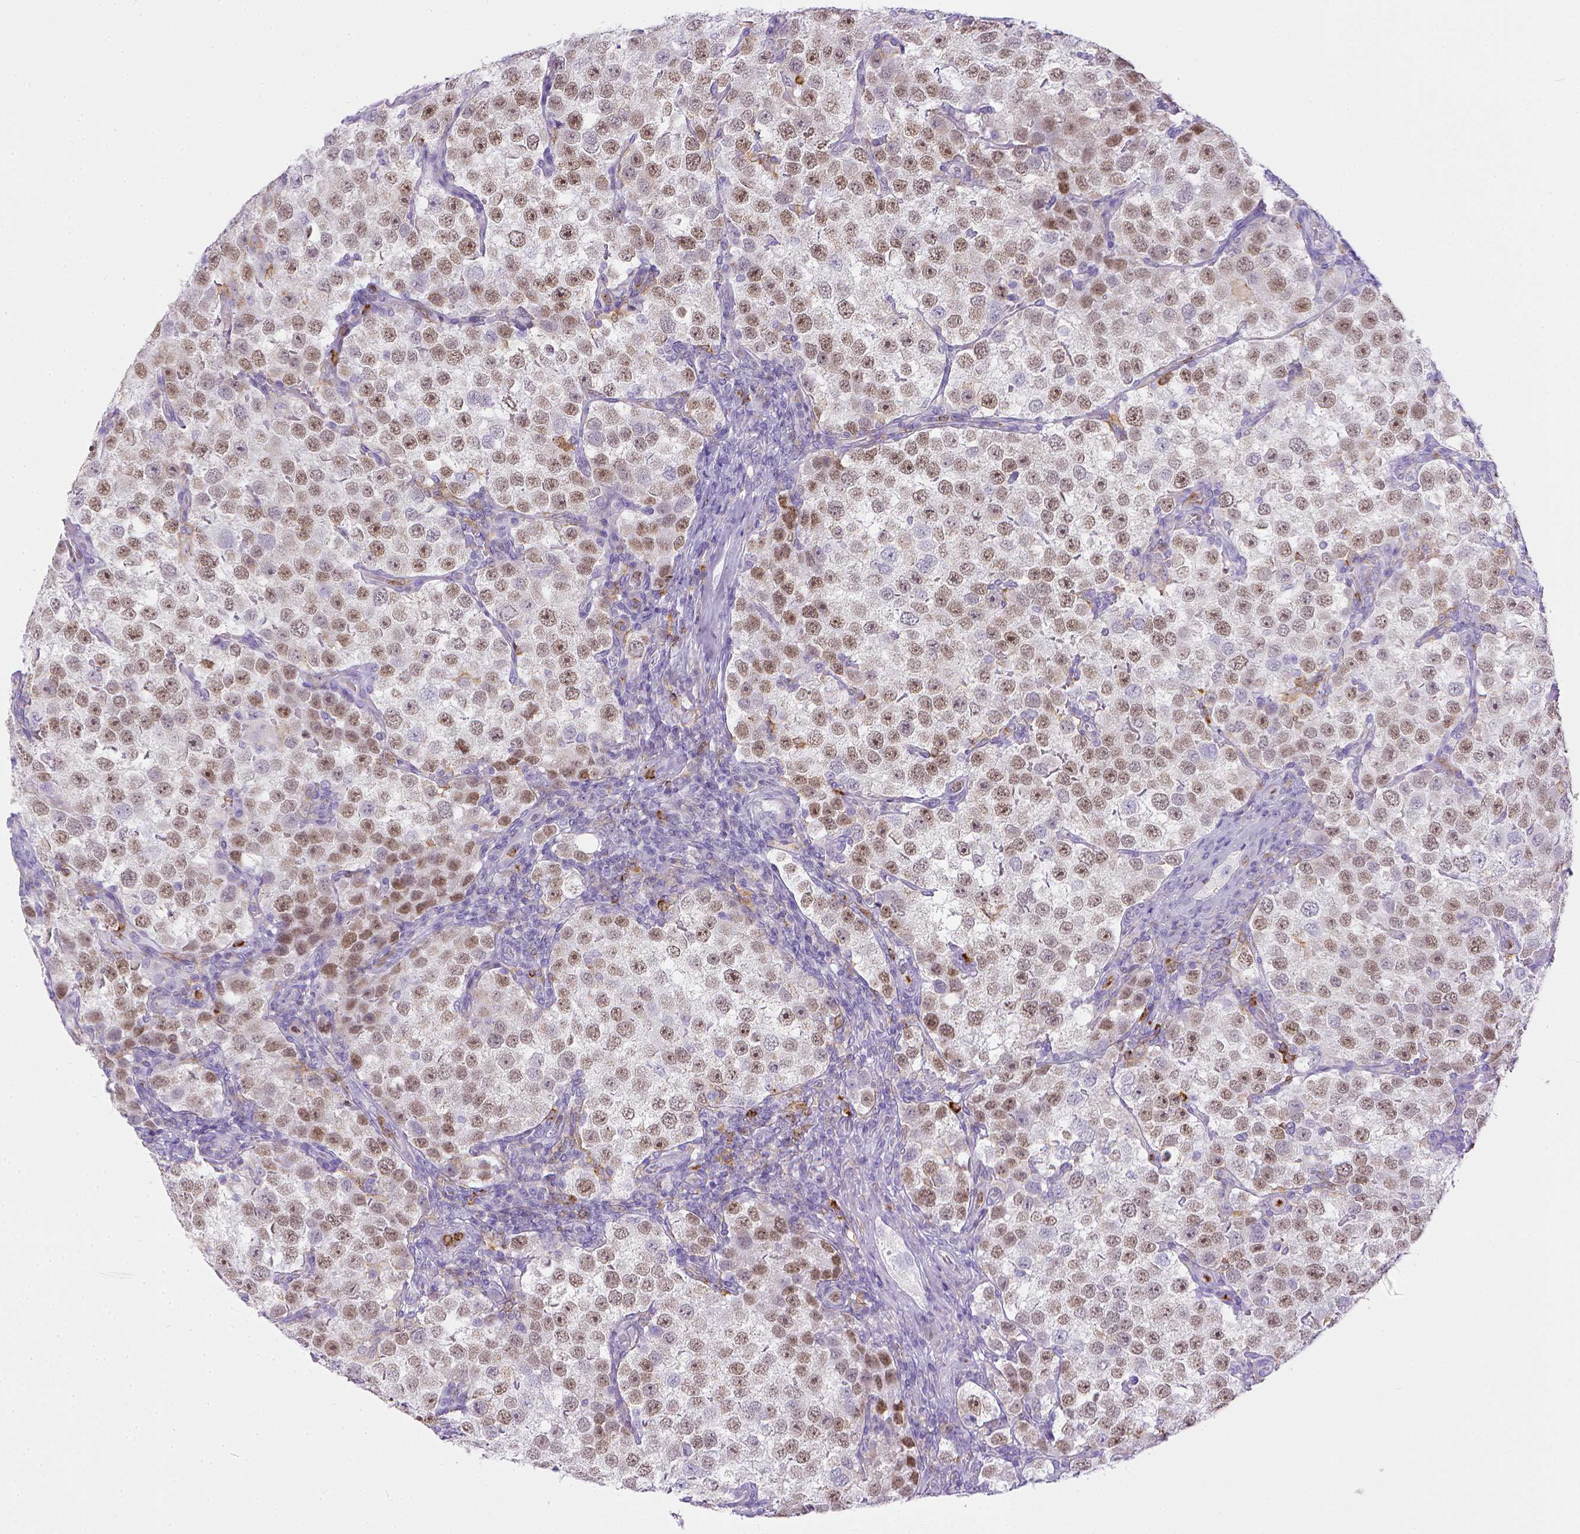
{"staining": {"intensity": "moderate", "quantity": ">75%", "location": "nuclear"}, "tissue": "testis cancer", "cell_type": "Tumor cells", "image_type": "cancer", "snomed": [{"axis": "morphology", "description": "Seminoma, NOS"}, {"axis": "topography", "description": "Testis"}], "caption": "The immunohistochemical stain labels moderate nuclear positivity in tumor cells of seminoma (testis) tissue. (IHC, brightfield microscopy, high magnification).", "gene": "ITGAM", "patient": {"sex": "male", "age": 37}}